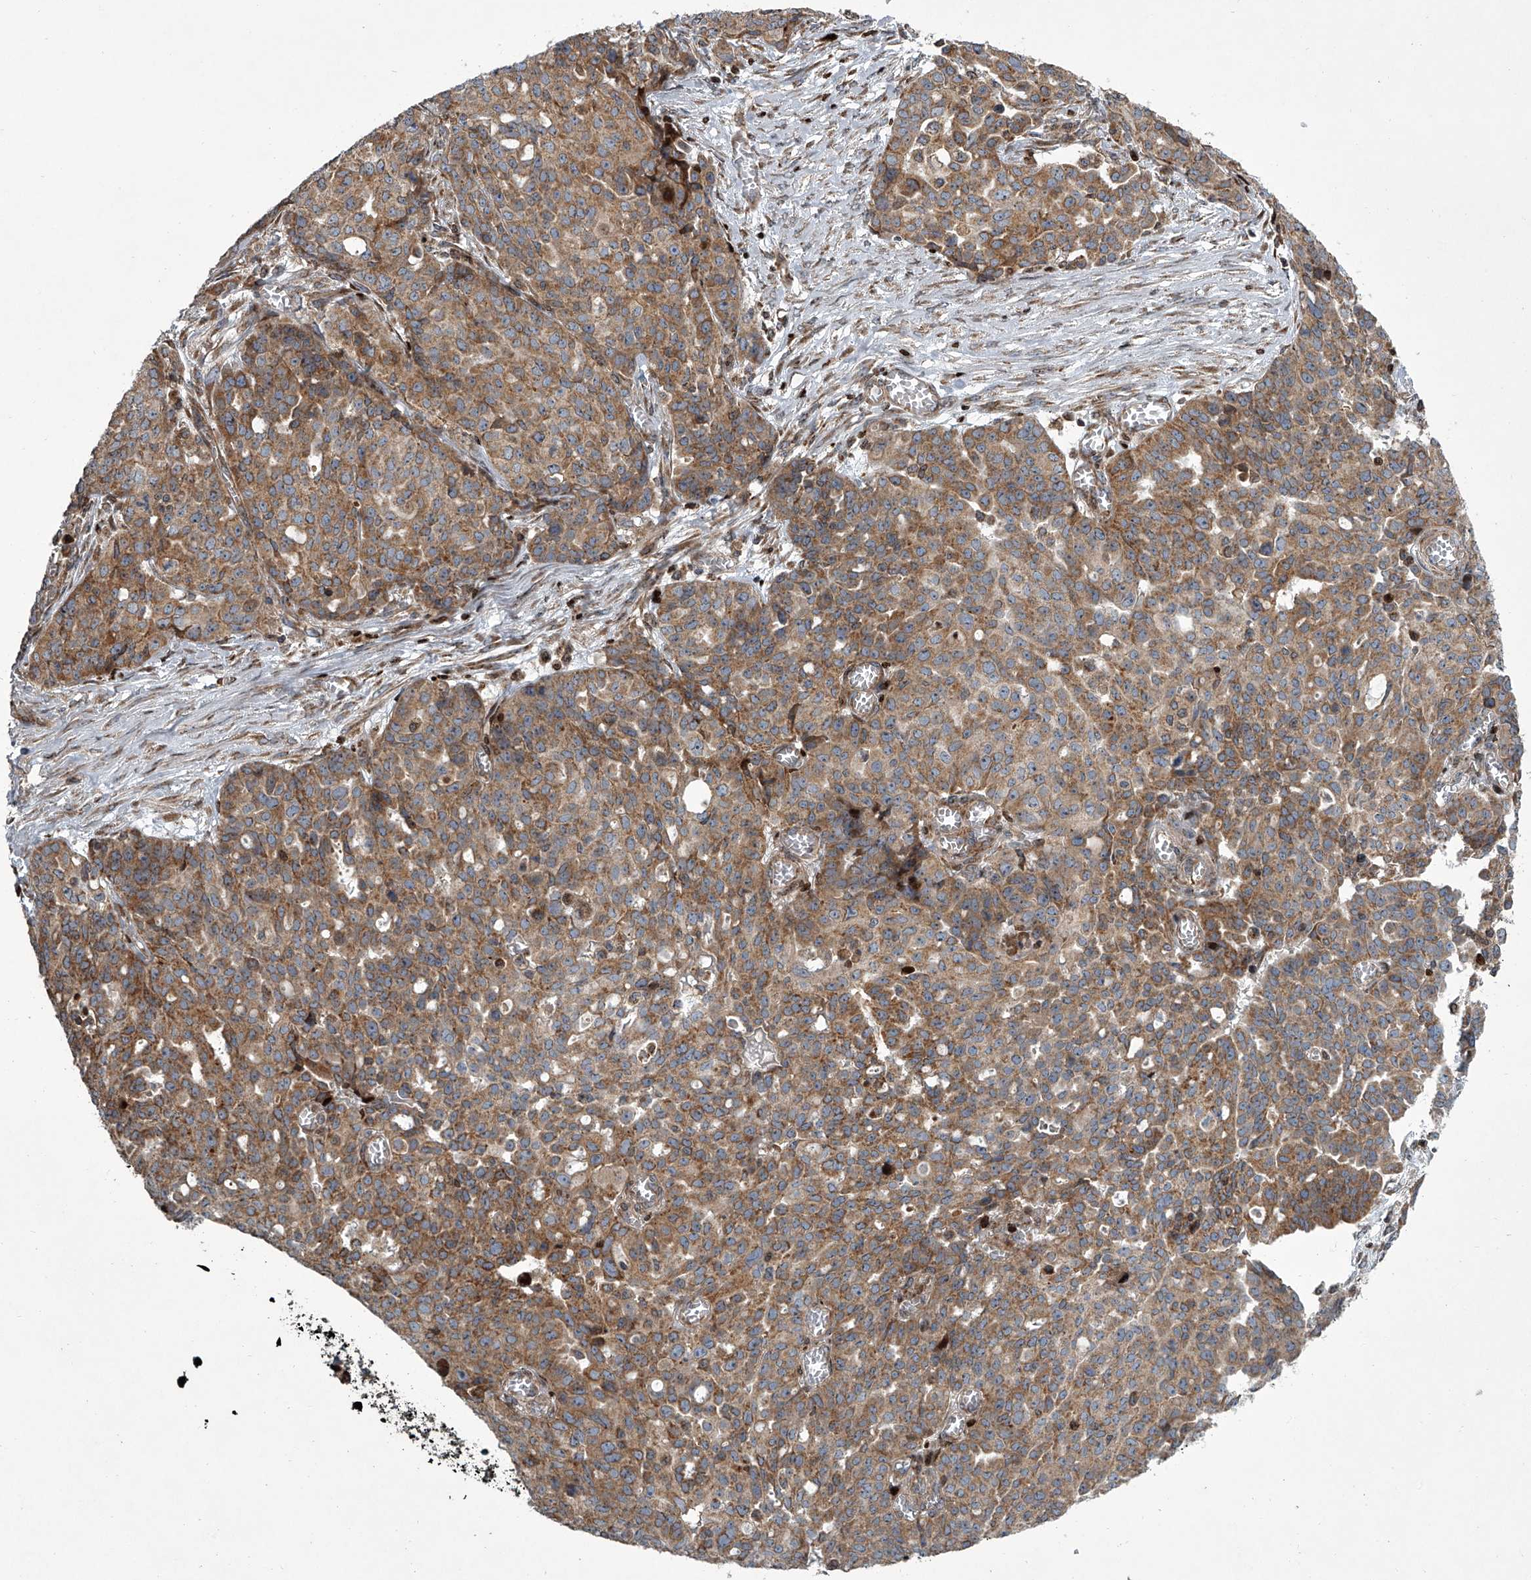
{"staining": {"intensity": "moderate", "quantity": ">75%", "location": "cytoplasmic/membranous"}, "tissue": "ovarian cancer", "cell_type": "Tumor cells", "image_type": "cancer", "snomed": [{"axis": "morphology", "description": "Cystadenocarcinoma, serous, NOS"}, {"axis": "topography", "description": "Soft tissue"}, {"axis": "topography", "description": "Ovary"}], "caption": "Moderate cytoplasmic/membranous protein expression is present in about >75% of tumor cells in ovarian cancer (serous cystadenocarcinoma). The staining was performed using DAB (3,3'-diaminobenzidine), with brown indicating positive protein expression. Nuclei are stained blue with hematoxylin.", "gene": "STRADA", "patient": {"sex": "female", "age": 57}}